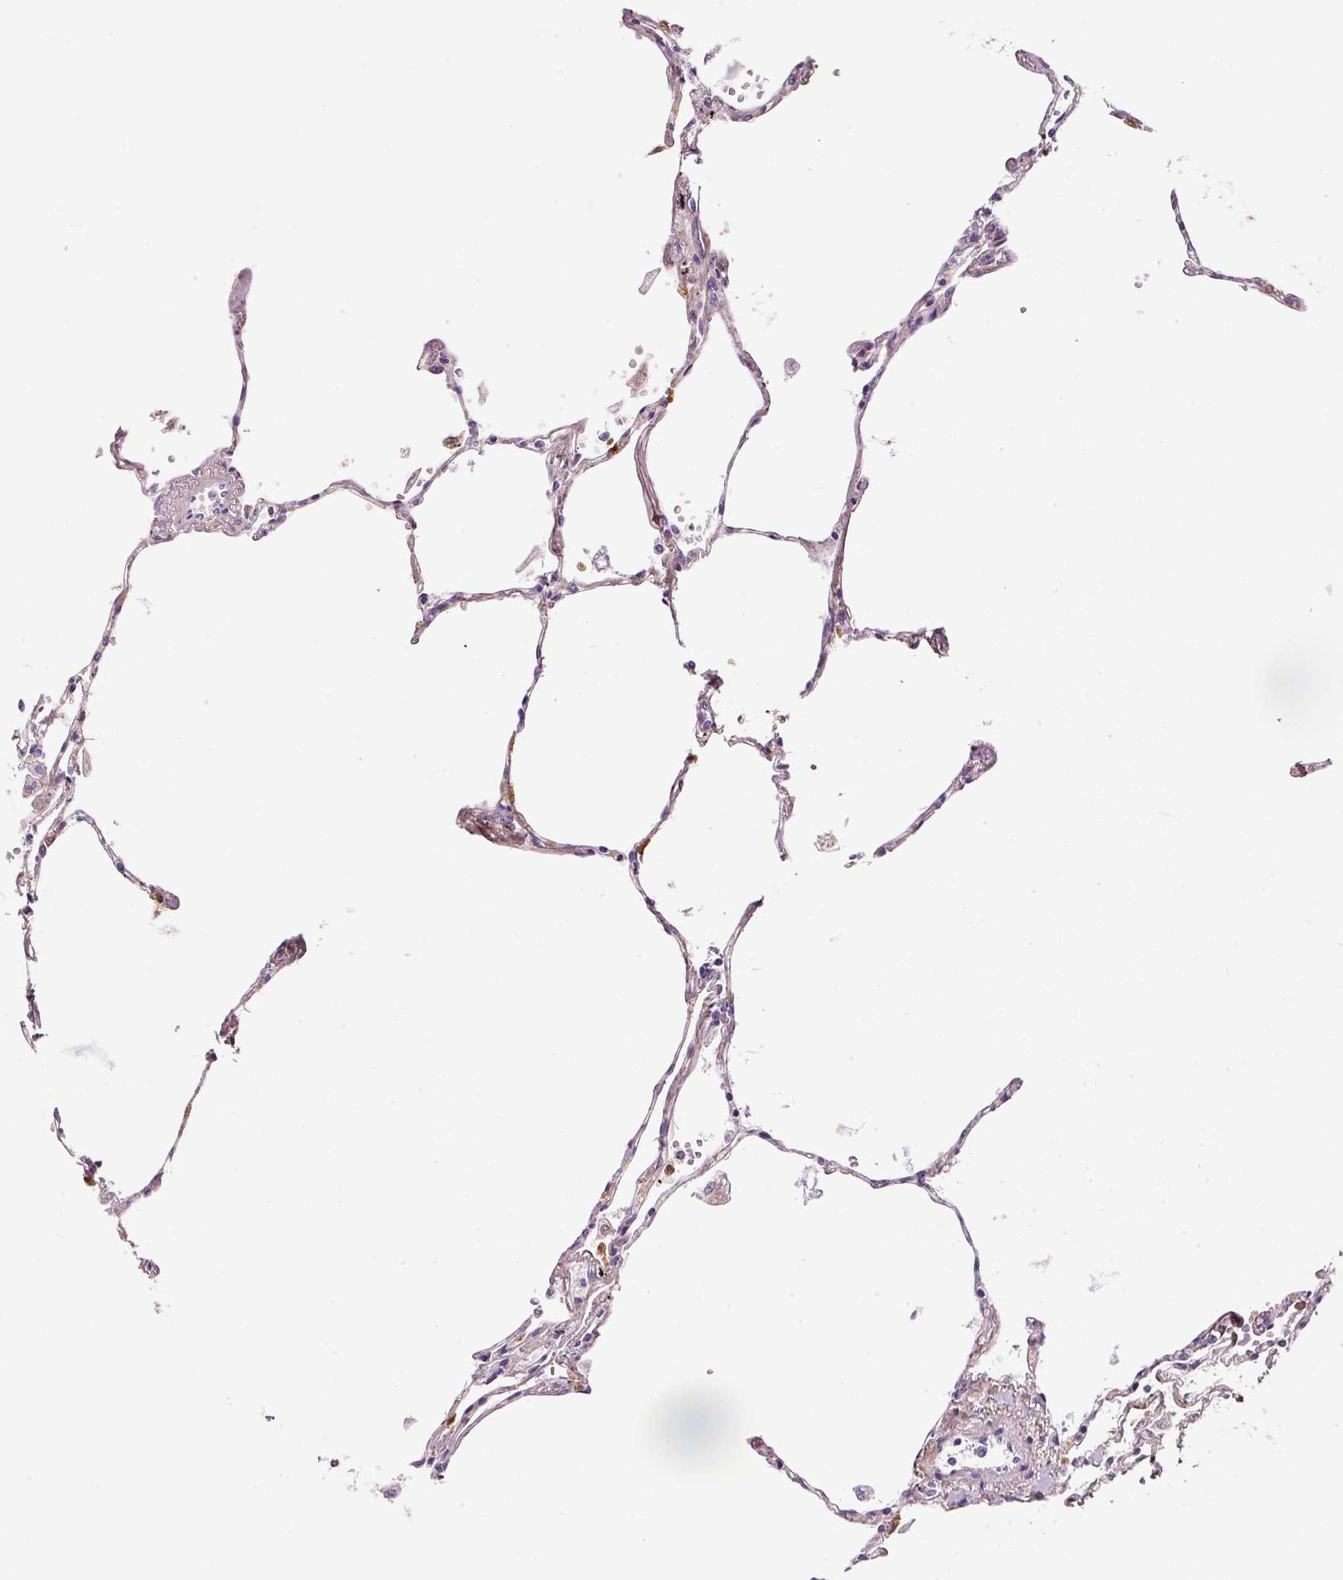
{"staining": {"intensity": "negative", "quantity": "none", "location": "none"}, "tissue": "lung", "cell_type": "Alveolar cells", "image_type": "normal", "snomed": [{"axis": "morphology", "description": "Normal tissue, NOS"}, {"axis": "topography", "description": "Lung"}], "caption": "Micrograph shows no significant protein positivity in alveolar cells of benign lung.", "gene": "SOS2", "patient": {"sex": "female", "age": 67}}